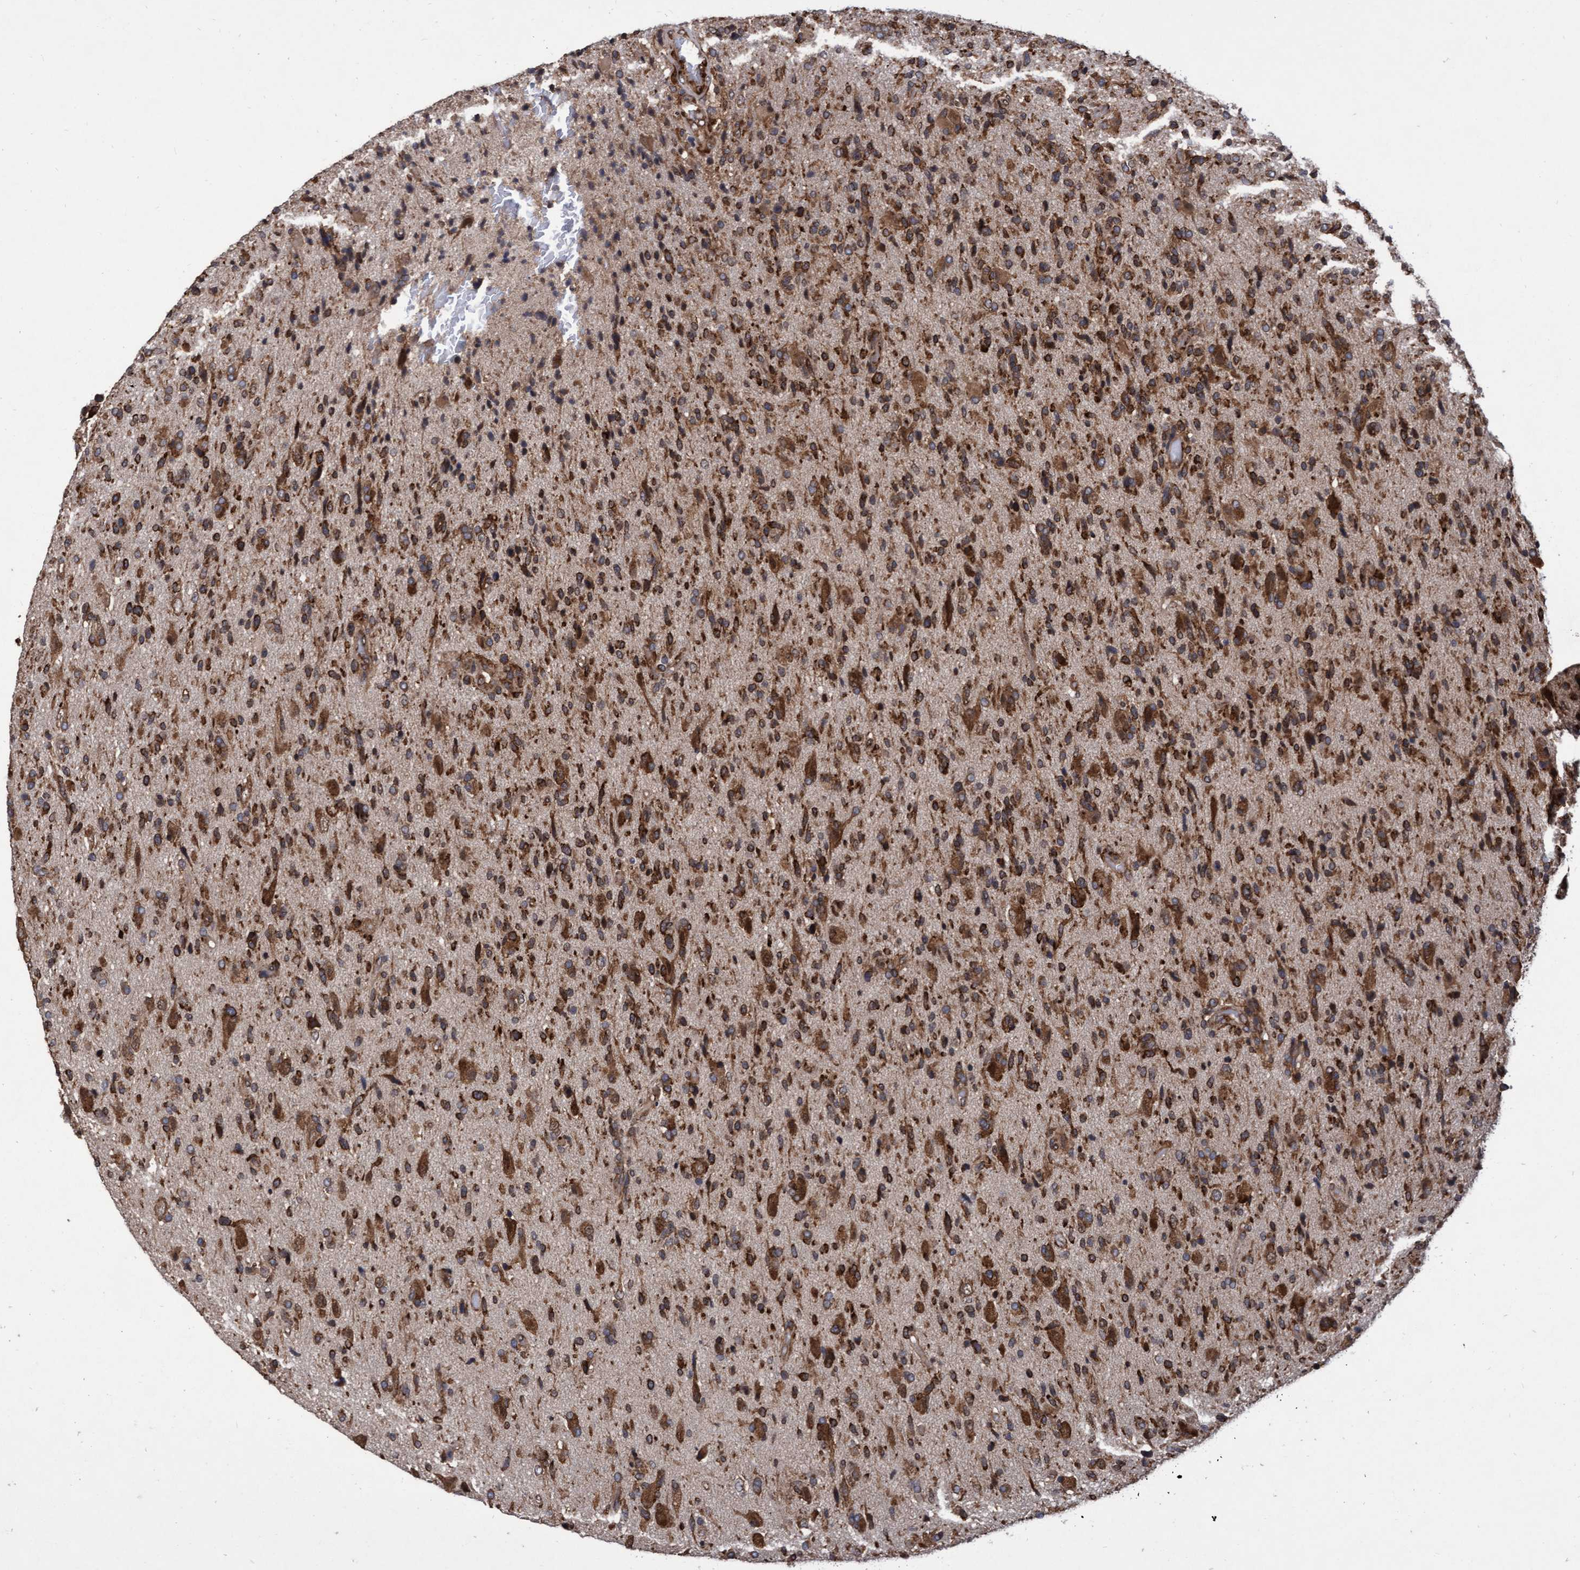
{"staining": {"intensity": "strong", "quantity": ">75%", "location": "cytoplasmic/membranous"}, "tissue": "glioma", "cell_type": "Tumor cells", "image_type": "cancer", "snomed": [{"axis": "morphology", "description": "Glioma, malignant, High grade"}, {"axis": "topography", "description": "Brain"}], "caption": "A high-resolution image shows immunohistochemistry (IHC) staining of glioma, which shows strong cytoplasmic/membranous expression in approximately >75% of tumor cells. Nuclei are stained in blue.", "gene": "ABCF2", "patient": {"sex": "male", "age": 72}}